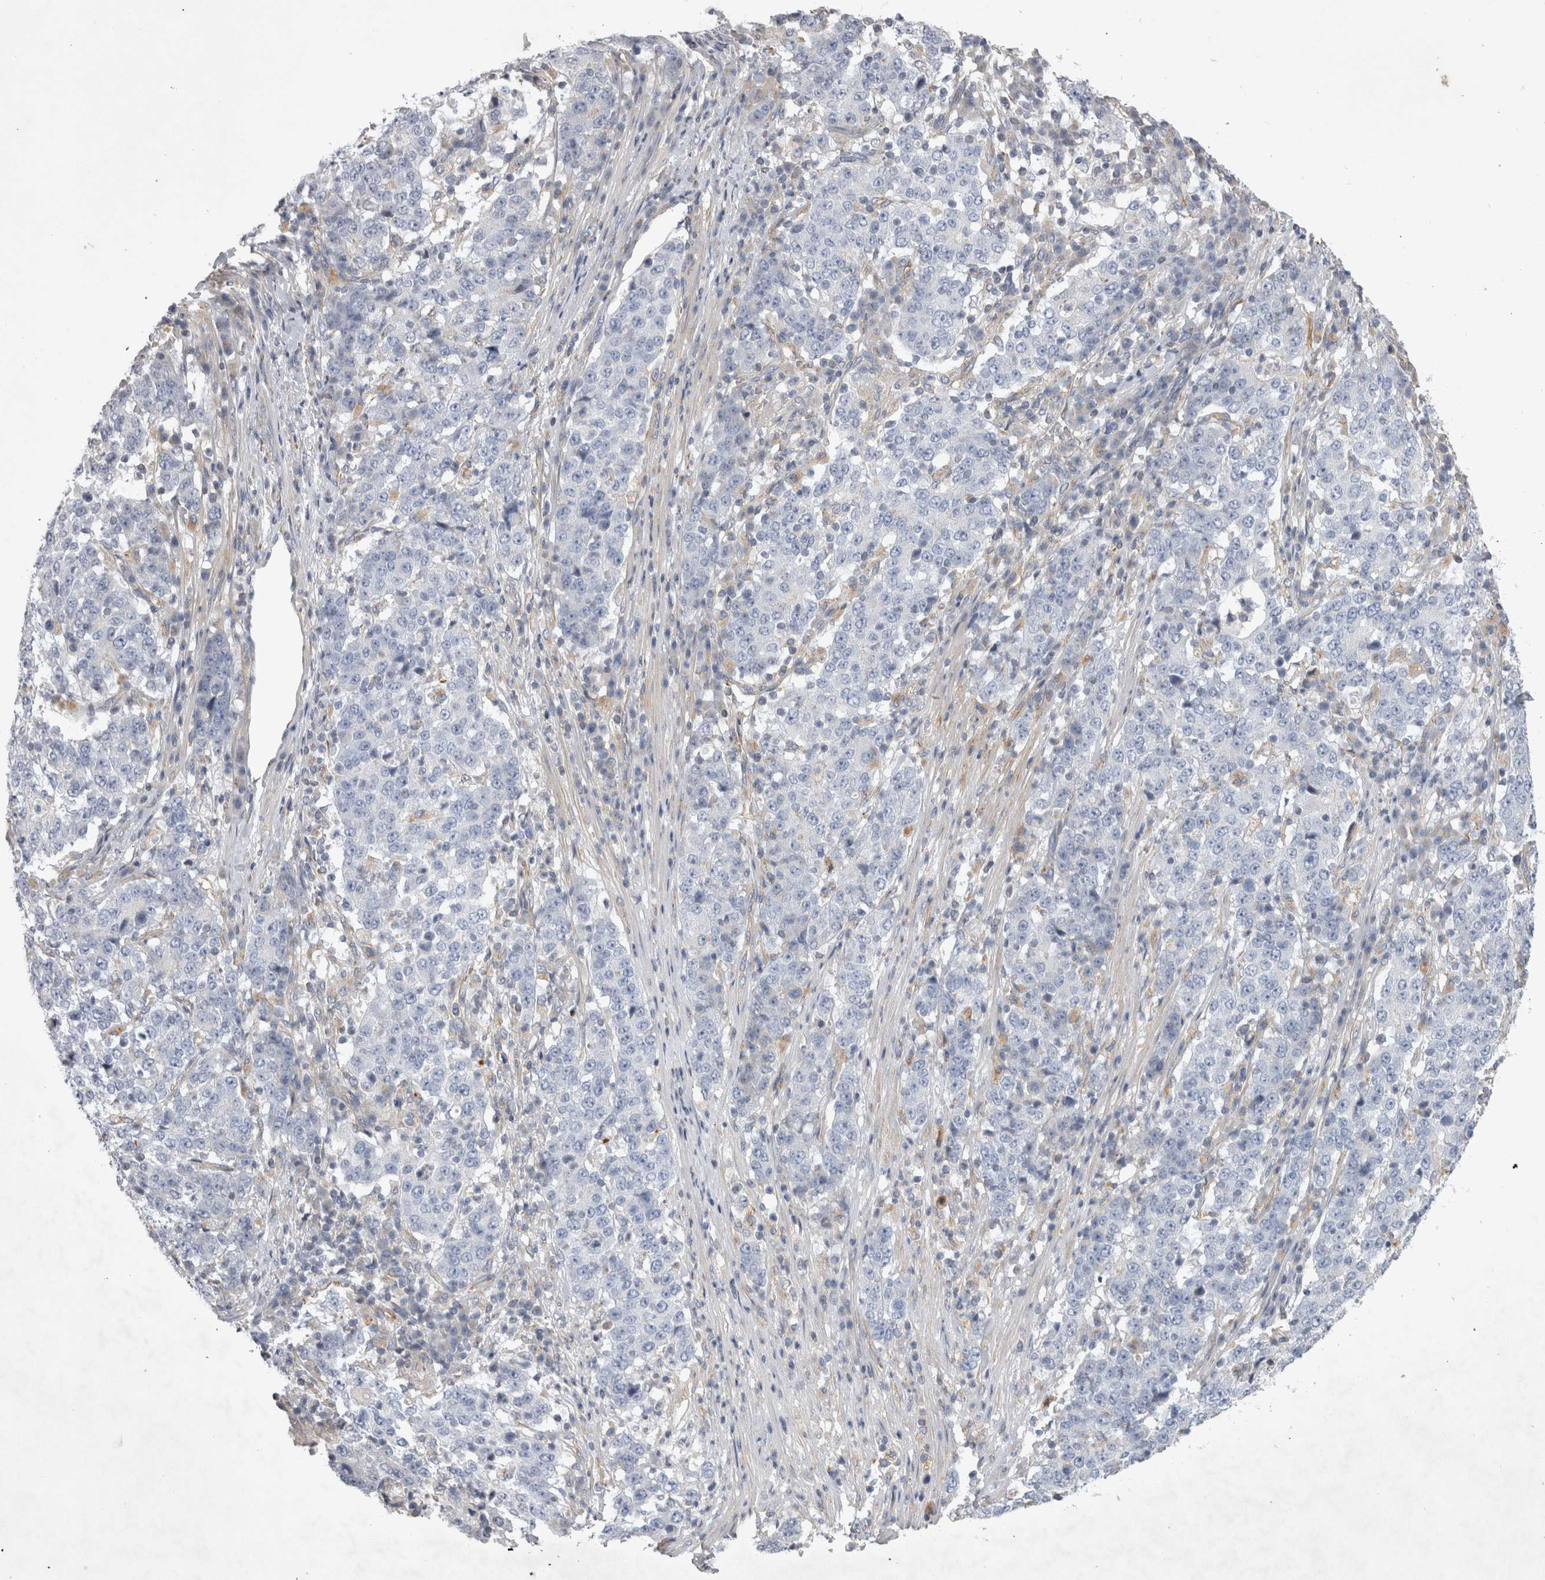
{"staining": {"intensity": "negative", "quantity": "none", "location": "none"}, "tissue": "stomach cancer", "cell_type": "Tumor cells", "image_type": "cancer", "snomed": [{"axis": "morphology", "description": "Adenocarcinoma, NOS"}, {"axis": "topography", "description": "Stomach"}], "caption": "High magnification brightfield microscopy of stomach adenocarcinoma stained with DAB (brown) and counterstained with hematoxylin (blue): tumor cells show no significant positivity. (DAB (3,3'-diaminobenzidine) immunohistochemistry, high magnification).", "gene": "STRADB", "patient": {"sex": "male", "age": 59}}